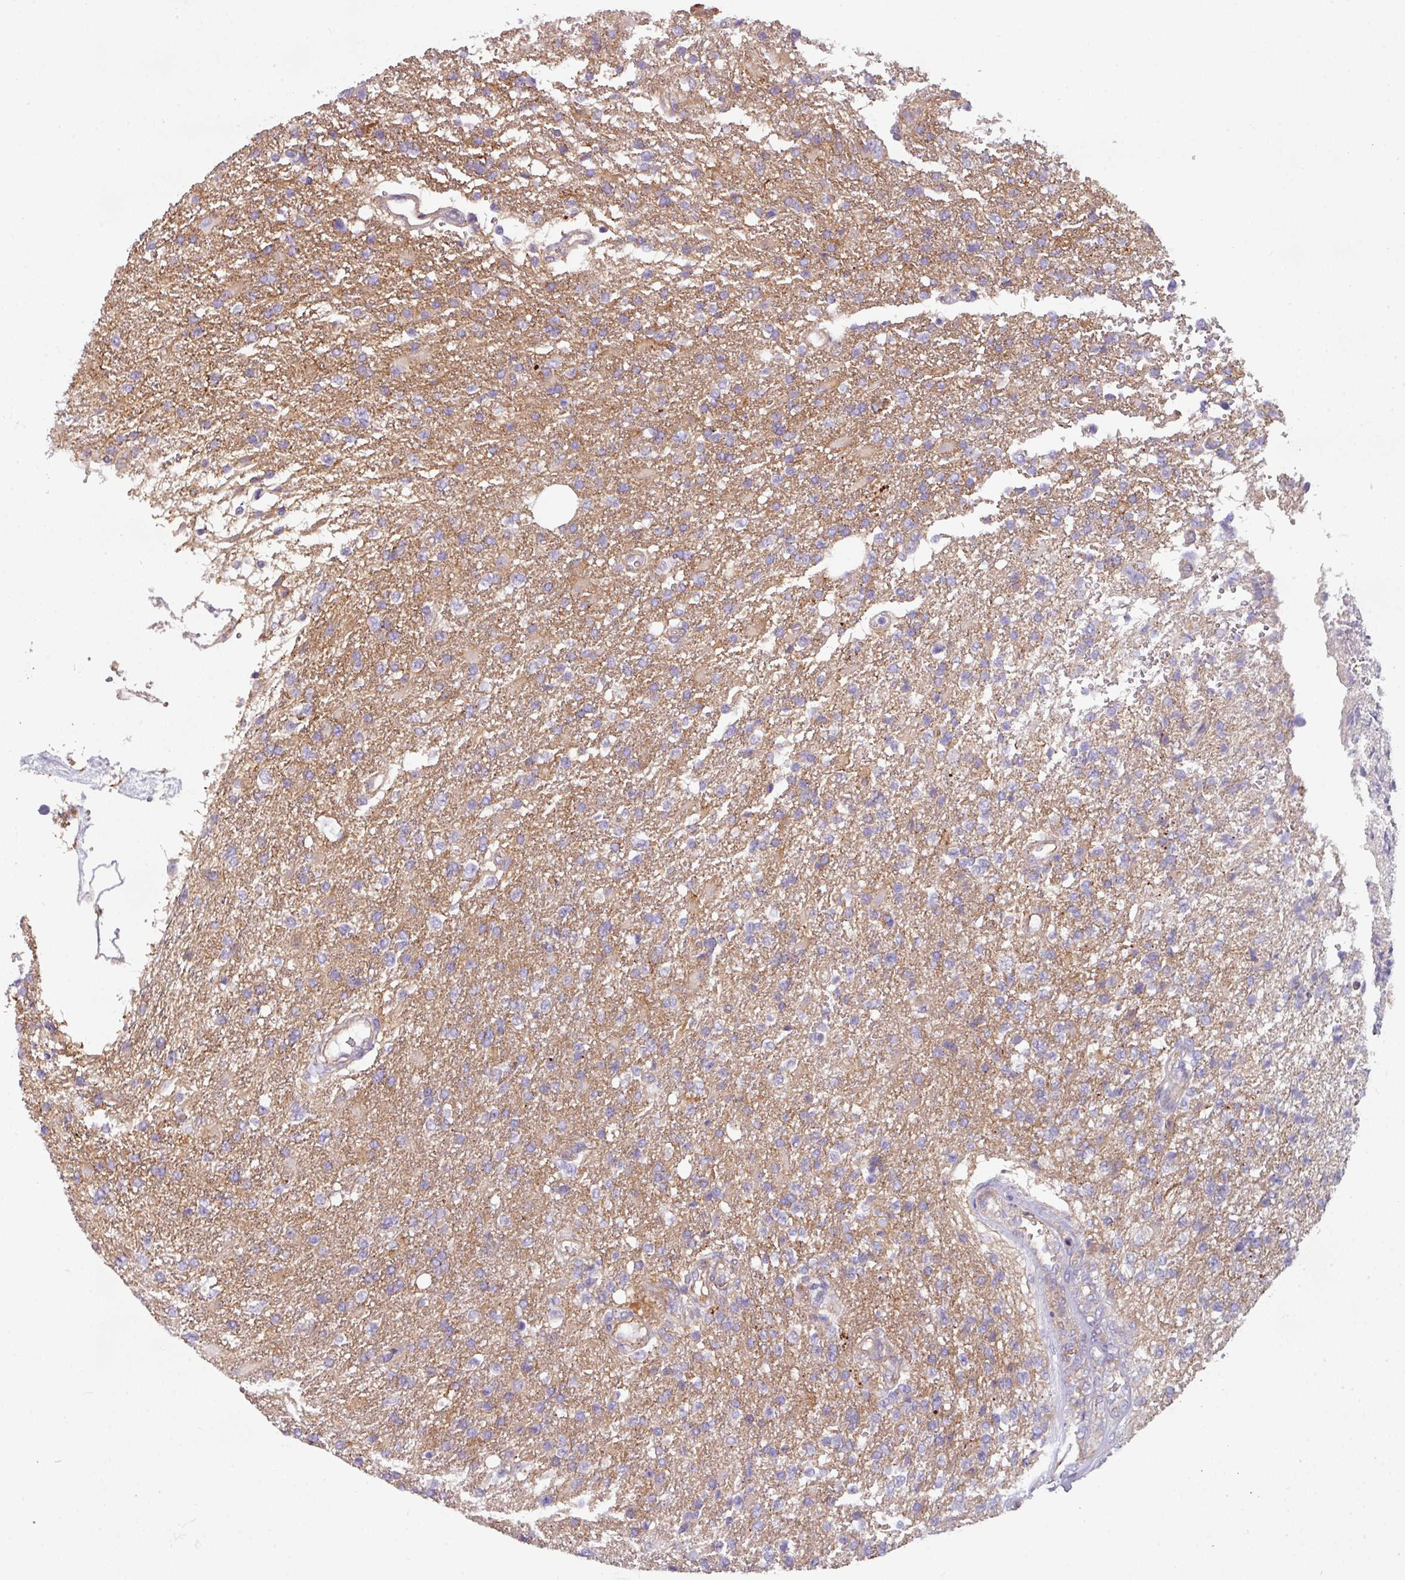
{"staining": {"intensity": "negative", "quantity": "none", "location": "none"}, "tissue": "glioma", "cell_type": "Tumor cells", "image_type": "cancer", "snomed": [{"axis": "morphology", "description": "Glioma, malignant, High grade"}, {"axis": "topography", "description": "Brain"}], "caption": "IHC photomicrograph of glioma stained for a protein (brown), which exhibits no positivity in tumor cells.", "gene": "BUD23", "patient": {"sex": "male", "age": 56}}